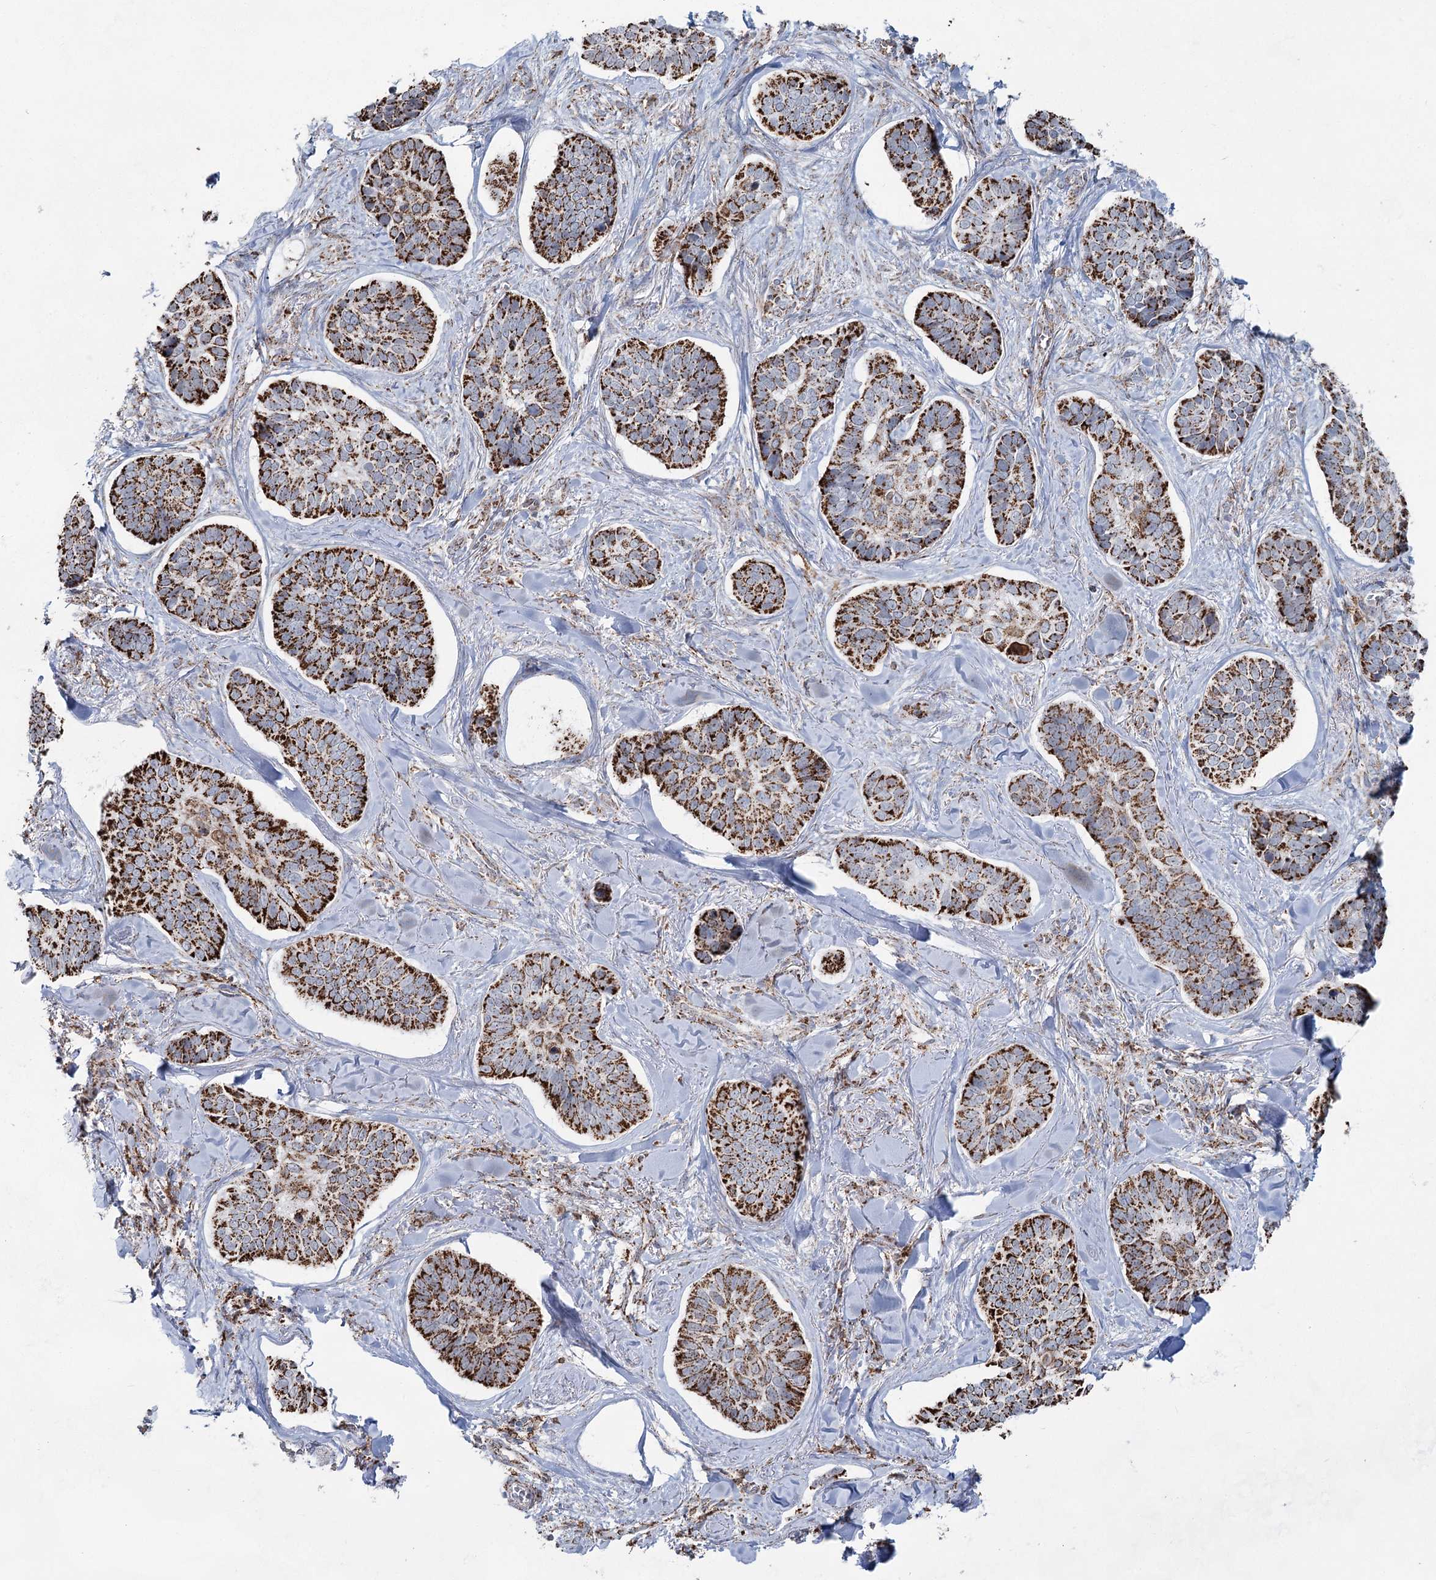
{"staining": {"intensity": "strong", "quantity": ">75%", "location": "cytoplasmic/membranous"}, "tissue": "skin cancer", "cell_type": "Tumor cells", "image_type": "cancer", "snomed": [{"axis": "morphology", "description": "Basal cell carcinoma"}, {"axis": "topography", "description": "Skin"}], "caption": "Strong cytoplasmic/membranous expression is appreciated in about >75% of tumor cells in basal cell carcinoma (skin).", "gene": "CWF19L1", "patient": {"sex": "male", "age": 62}}